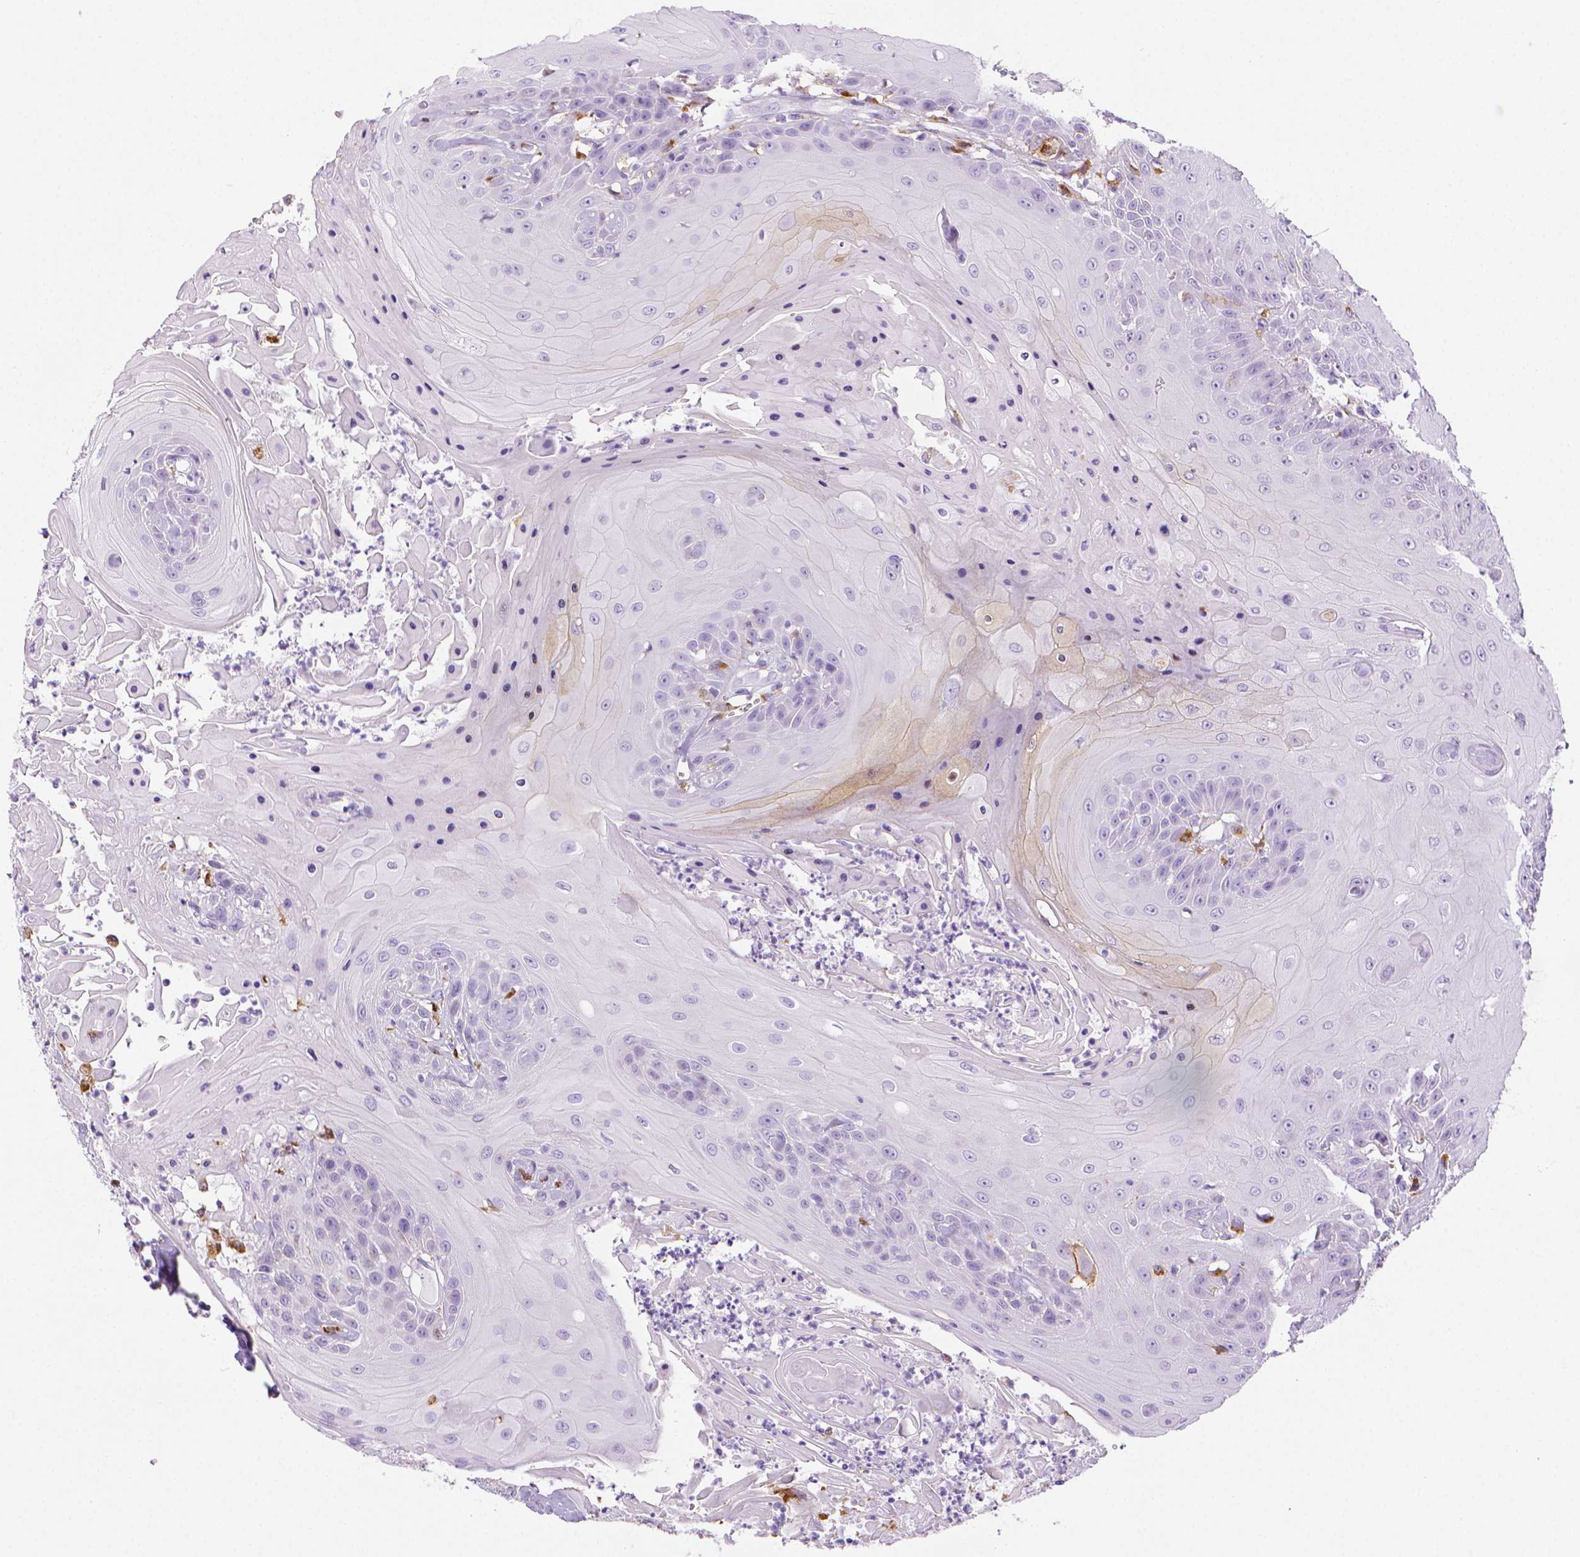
{"staining": {"intensity": "negative", "quantity": "none", "location": "none"}, "tissue": "head and neck cancer", "cell_type": "Tumor cells", "image_type": "cancer", "snomed": [{"axis": "morphology", "description": "Squamous cell carcinoma, NOS"}, {"axis": "topography", "description": "Skin"}, {"axis": "topography", "description": "Head-Neck"}], "caption": "This is a micrograph of immunohistochemistry staining of head and neck cancer, which shows no positivity in tumor cells. (IHC, brightfield microscopy, high magnification).", "gene": "CD68", "patient": {"sex": "male", "age": 80}}